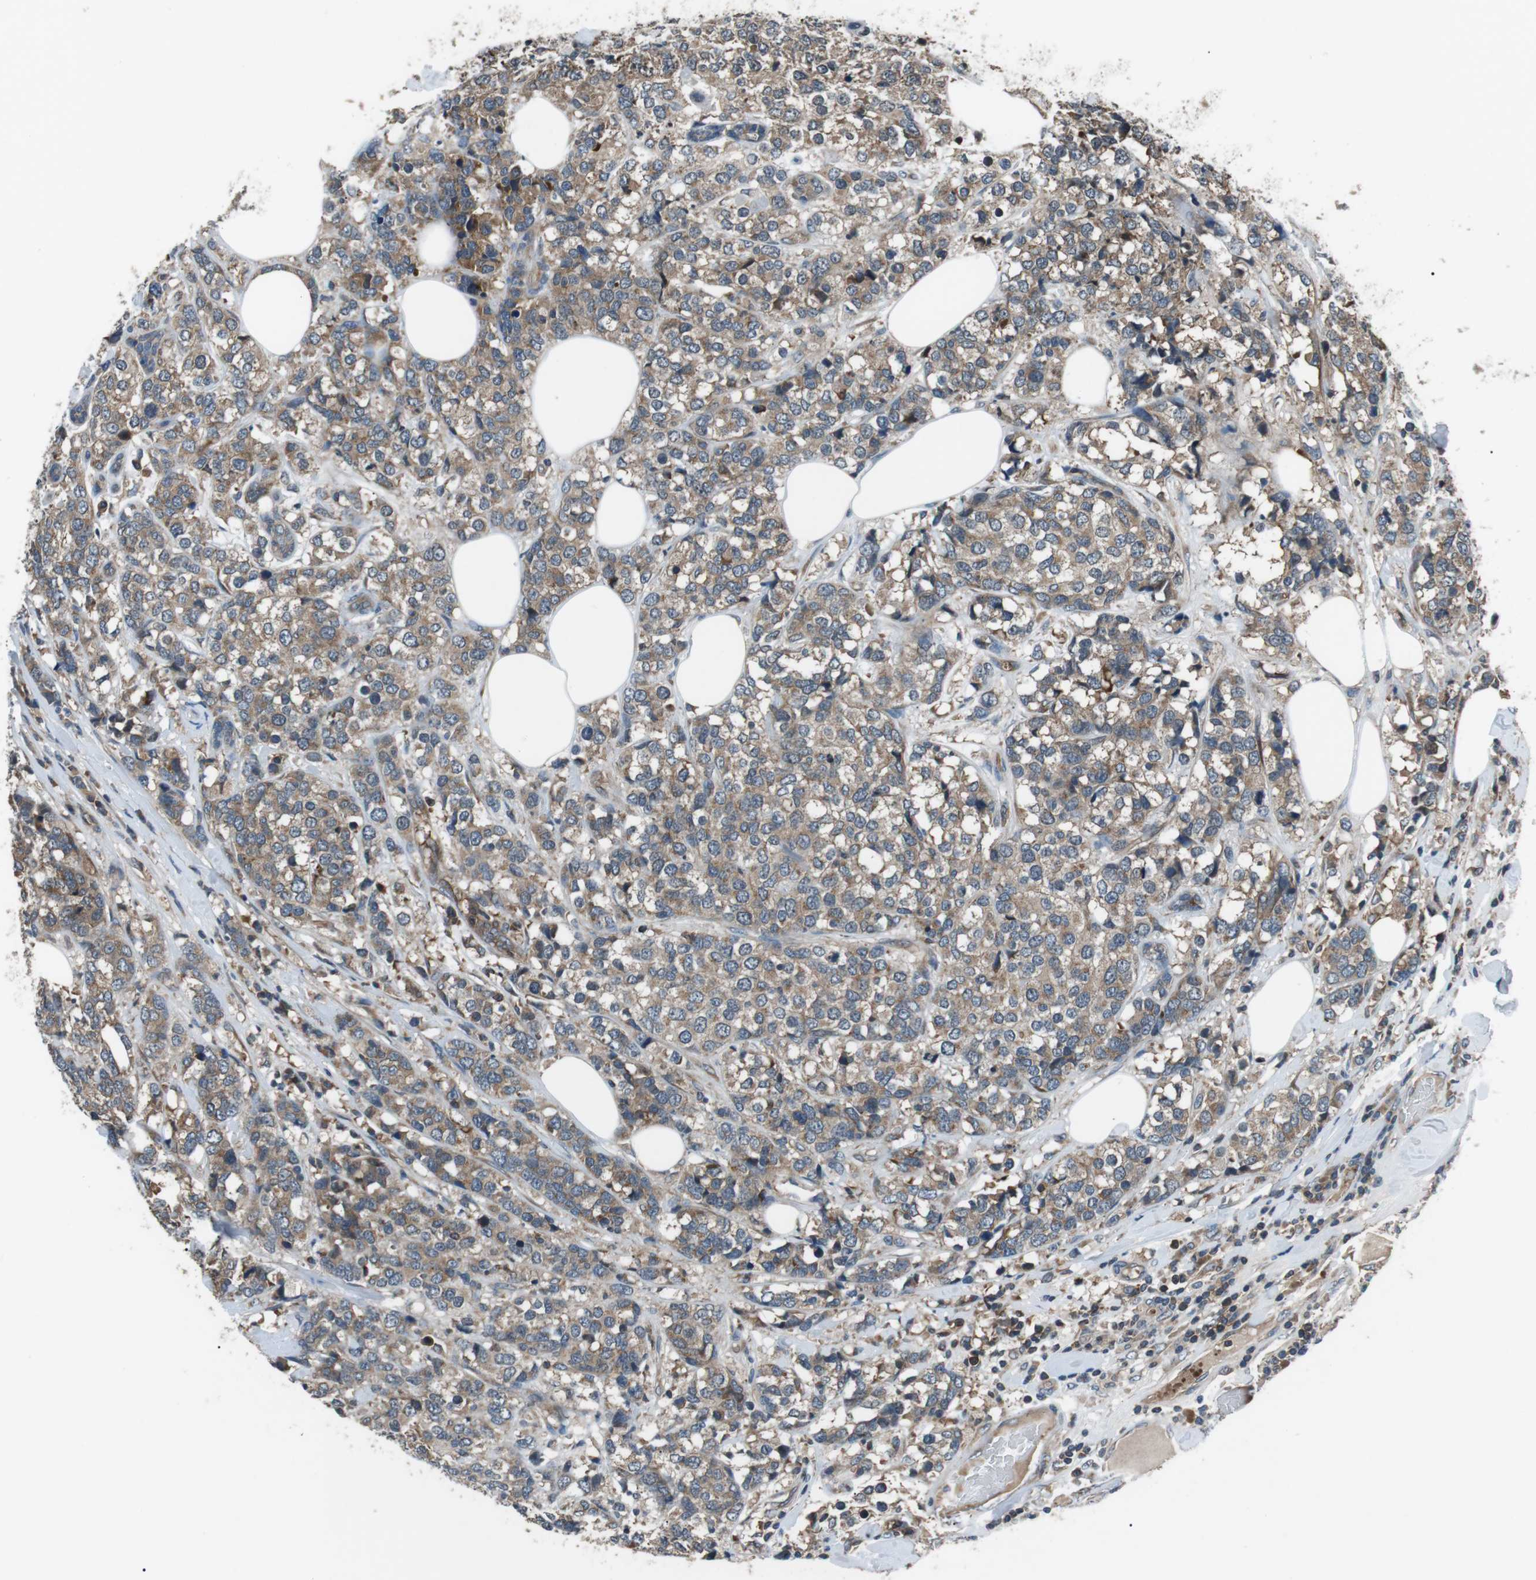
{"staining": {"intensity": "moderate", "quantity": ">75%", "location": "cytoplasmic/membranous"}, "tissue": "breast cancer", "cell_type": "Tumor cells", "image_type": "cancer", "snomed": [{"axis": "morphology", "description": "Lobular carcinoma"}, {"axis": "topography", "description": "Breast"}], "caption": "Immunohistochemistry (IHC) micrograph of neoplastic tissue: human breast lobular carcinoma stained using immunohistochemistry (IHC) demonstrates medium levels of moderate protein expression localized specifically in the cytoplasmic/membranous of tumor cells, appearing as a cytoplasmic/membranous brown color.", "gene": "GPR161", "patient": {"sex": "female", "age": 59}}